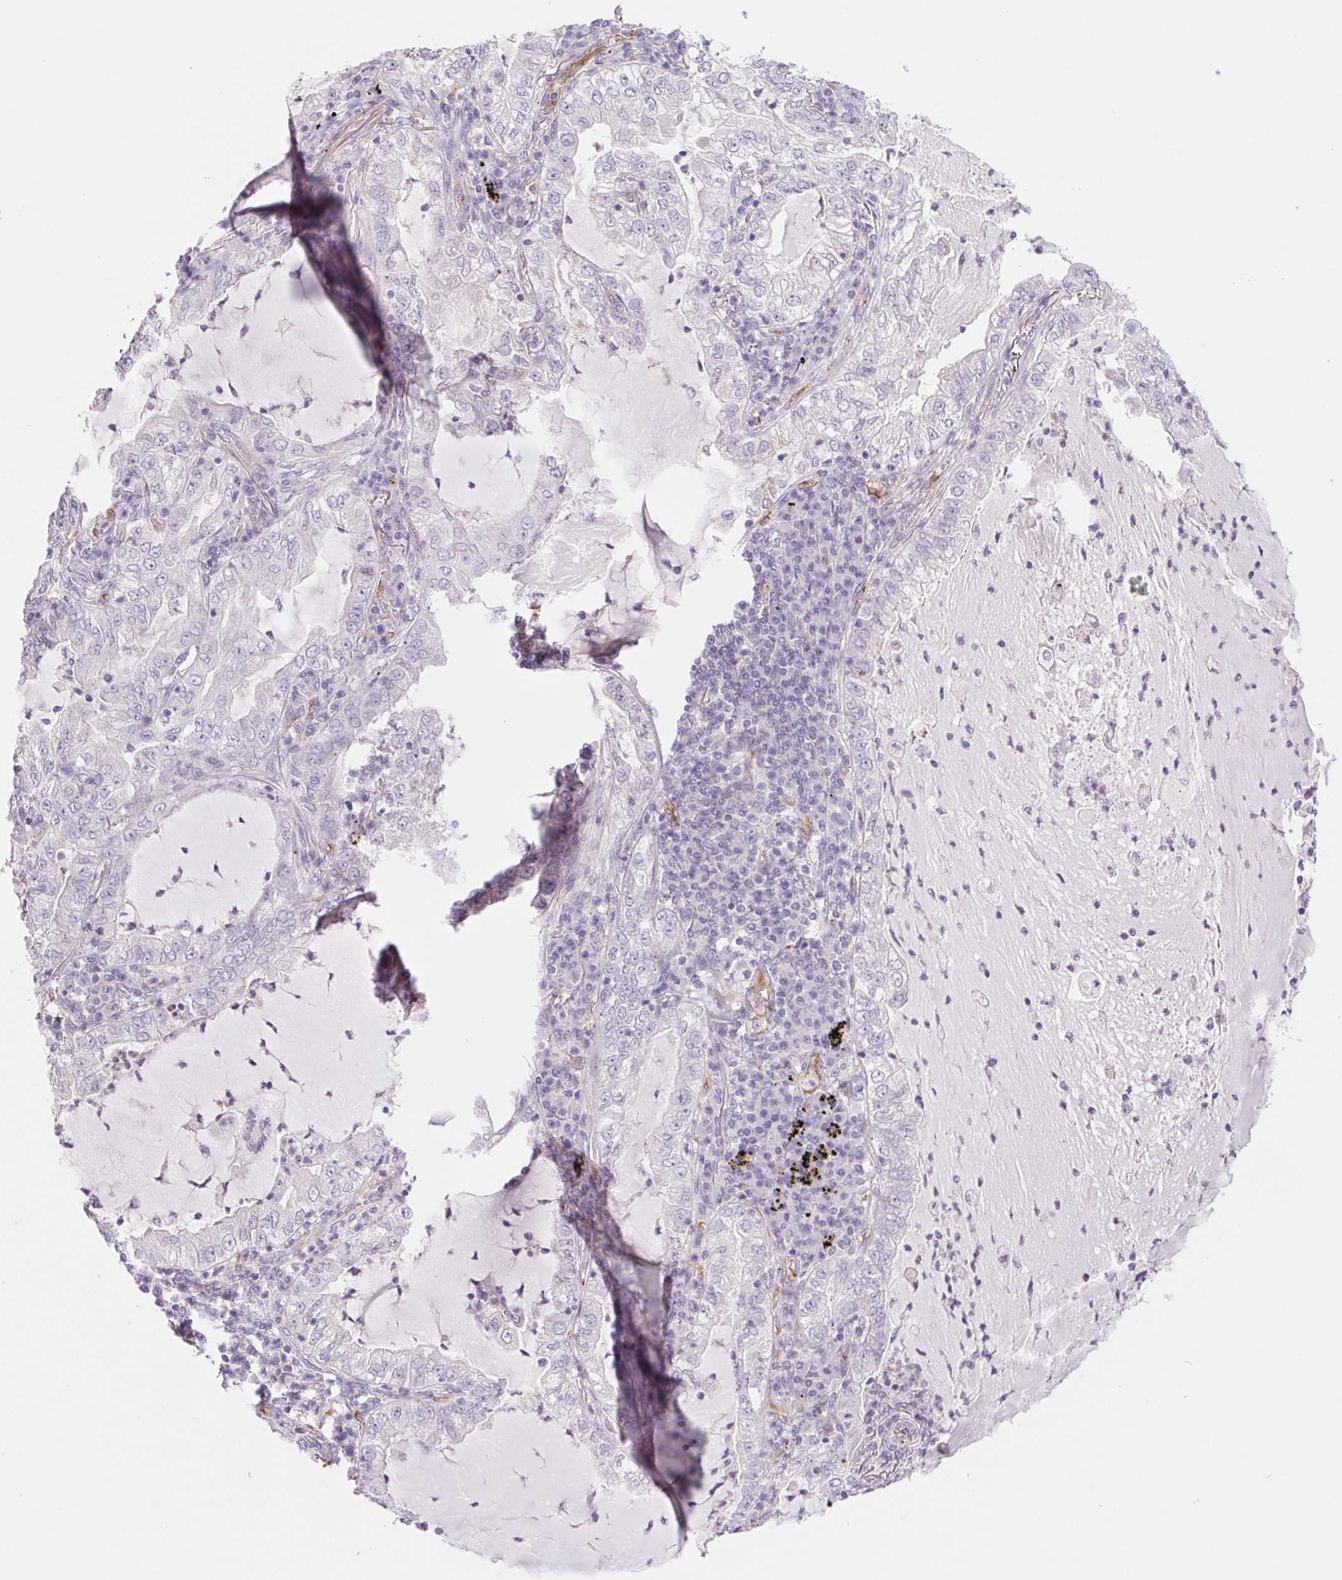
{"staining": {"intensity": "negative", "quantity": "none", "location": "none"}, "tissue": "lung cancer", "cell_type": "Tumor cells", "image_type": "cancer", "snomed": [{"axis": "morphology", "description": "Adenocarcinoma, NOS"}, {"axis": "topography", "description": "Lung"}], "caption": "An immunohistochemistry micrograph of adenocarcinoma (lung) is shown. There is no staining in tumor cells of adenocarcinoma (lung).", "gene": "IGFL3", "patient": {"sex": "female", "age": 73}}